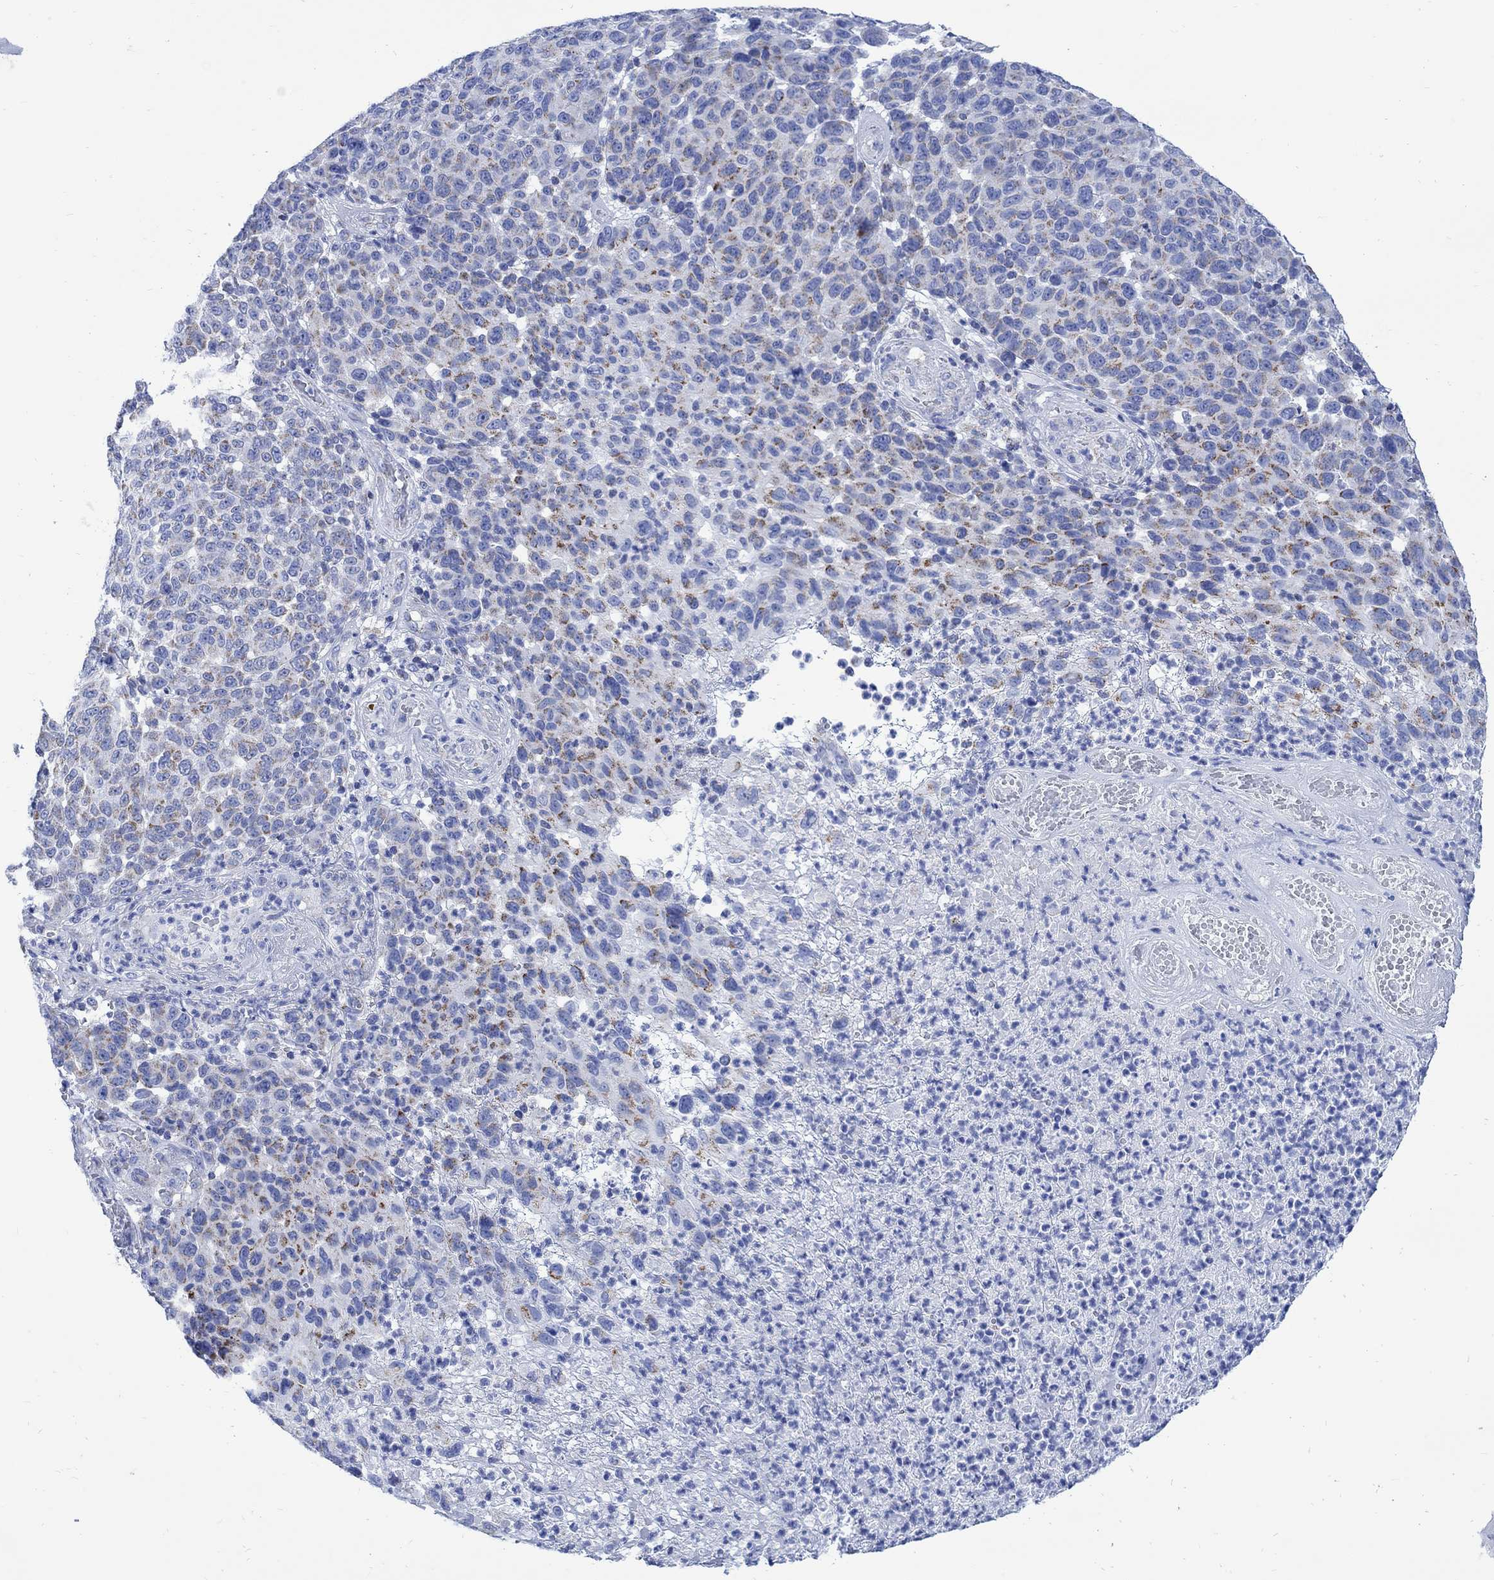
{"staining": {"intensity": "moderate", "quantity": "<25%", "location": "cytoplasmic/membranous"}, "tissue": "melanoma", "cell_type": "Tumor cells", "image_type": "cancer", "snomed": [{"axis": "morphology", "description": "Malignant melanoma, NOS"}, {"axis": "topography", "description": "Skin"}], "caption": "The image displays staining of malignant melanoma, revealing moderate cytoplasmic/membranous protein positivity (brown color) within tumor cells.", "gene": "CPLX2", "patient": {"sex": "male", "age": 59}}